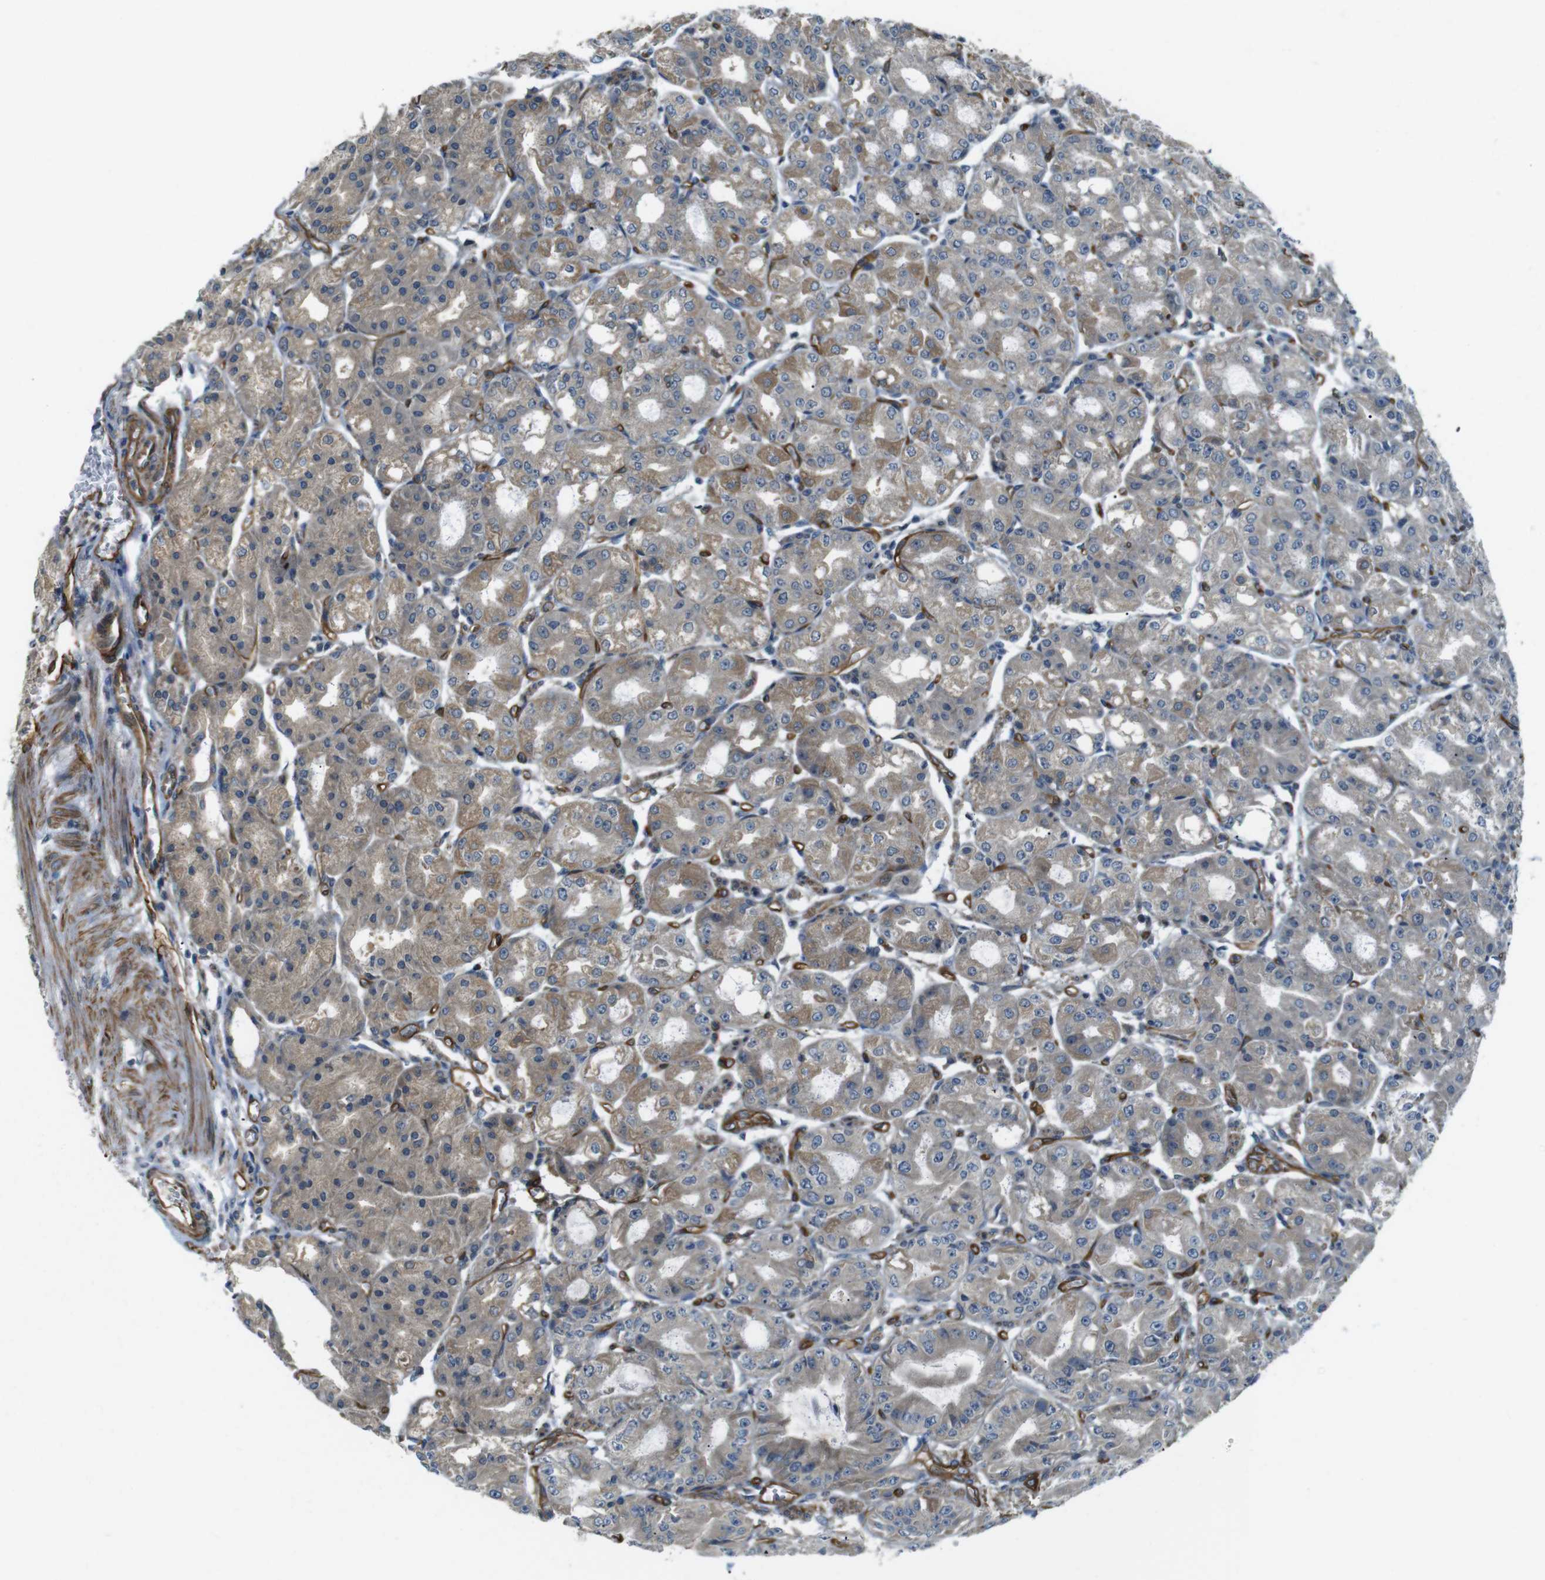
{"staining": {"intensity": "moderate", "quantity": "25%-75%", "location": "cytoplasmic/membranous"}, "tissue": "stomach", "cell_type": "Glandular cells", "image_type": "normal", "snomed": [{"axis": "morphology", "description": "Normal tissue, NOS"}, {"axis": "topography", "description": "Stomach, lower"}], "caption": "Protein staining reveals moderate cytoplasmic/membranous staining in approximately 25%-75% of glandular cells in unremarkable stomach. The staining was performed using DAB (3,3'-diaminobenzidine) to visualize the protein expression in brown, while the nuclei were stained in blue with hematoxylin (Magnification: 20x).", "gene": "TSC1", "patient": {"sex": "male", "age": 71}}